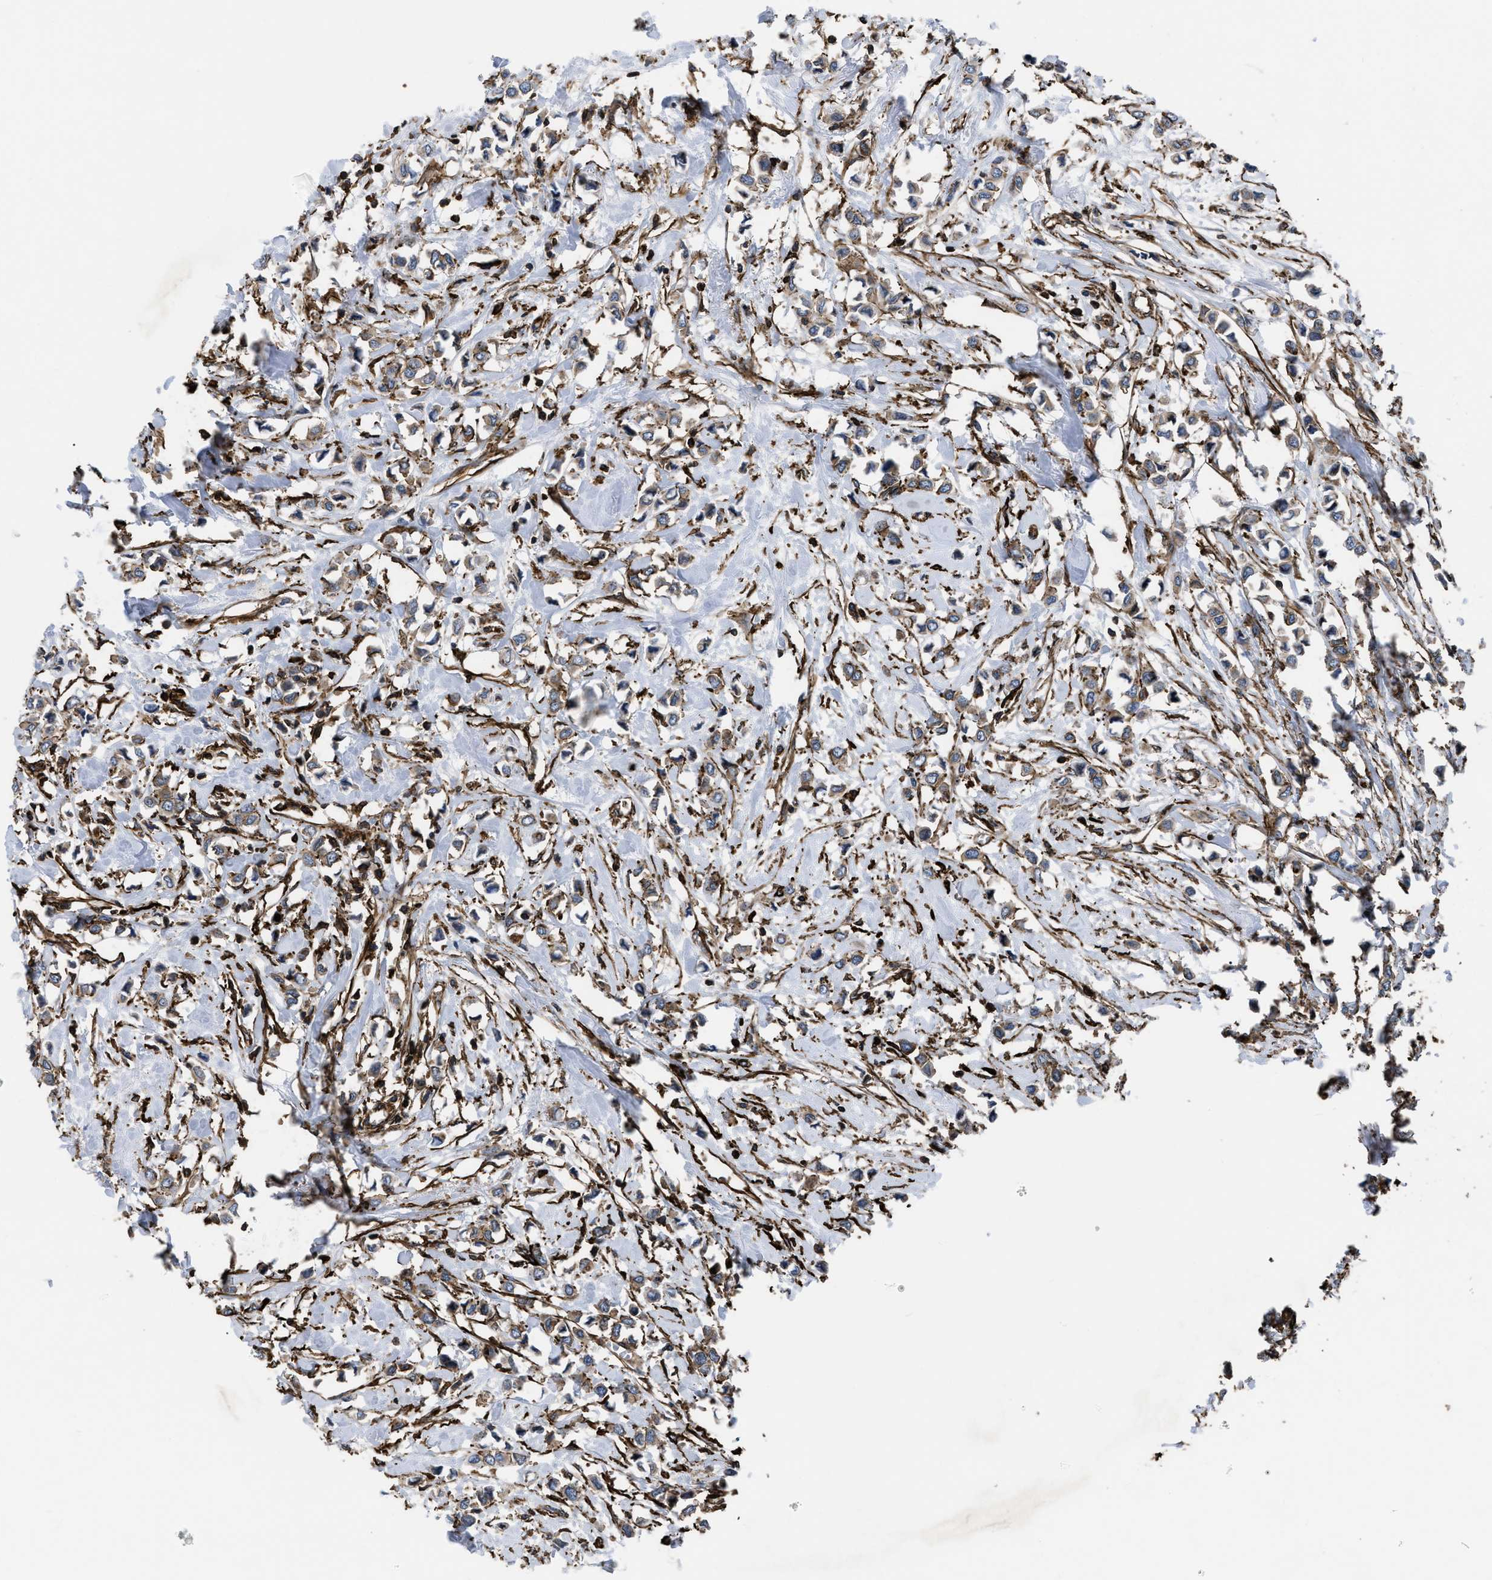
{"staining": {"intensity": "weak", "quantity": ">75%", "location": "cytoplasmic/membranous"}, "tissue": "breast cancer", "cell_type": "Tumor cells", "image_type": "cancer", "snomed": [{"axis": "morphology", "description": "Lobular carcinoma"}, {"axis": "topography", "description": "Breast"}], "caption": "Immunohistochemistry (IHC) (DAB) staining of human breast lobular carcinoma reveals weak cytoplasmic/membranous protein expression in about >75% of tumor cells.", "gene": "SCUBE2", "patient": {"sex": "female", "age": 51}}